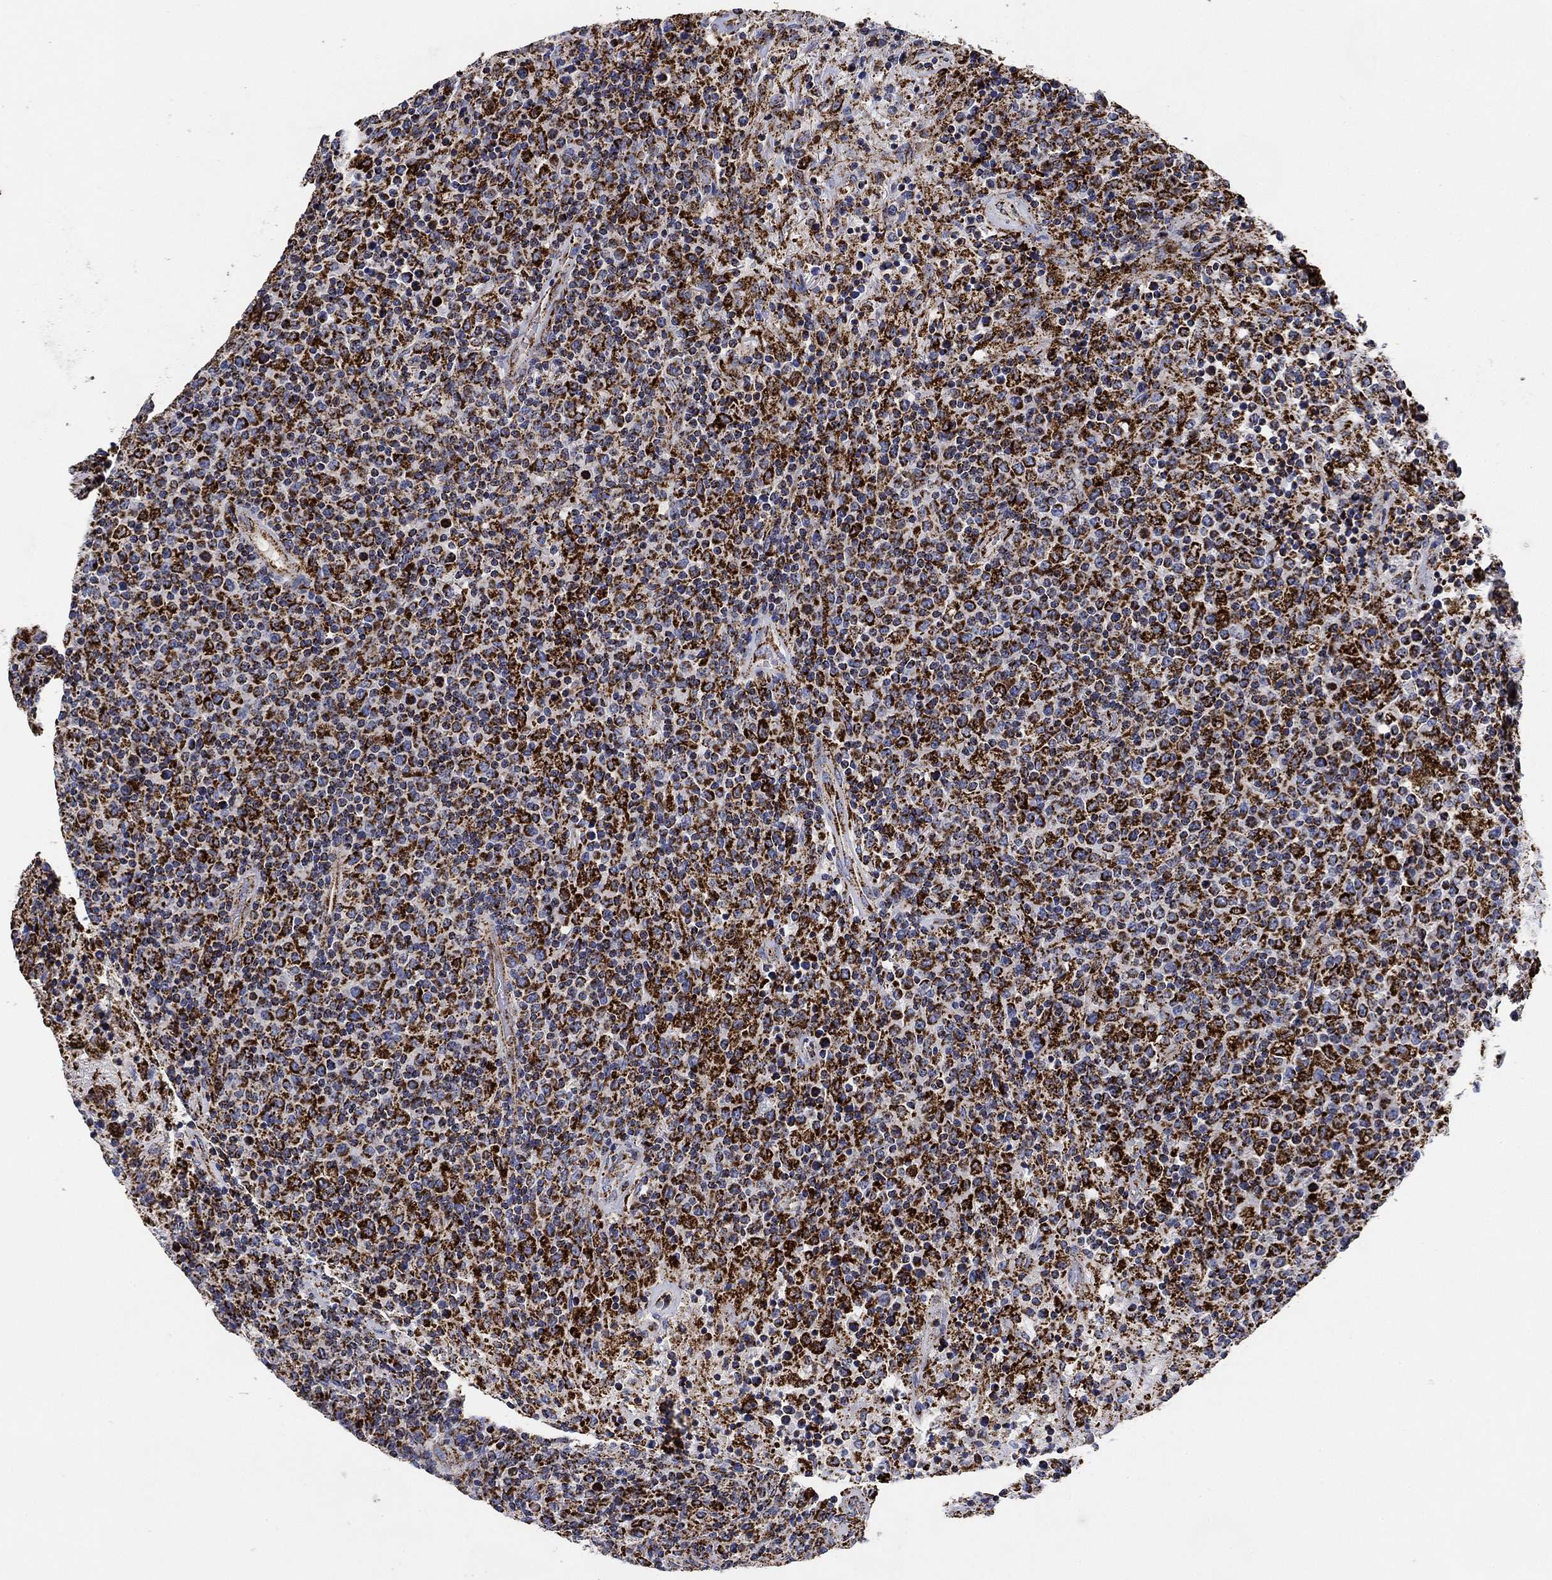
{"staining": {"intensity": "strong", "quantity": ">75%", "location": "cytoplasmic/membranous"}, "tissue": "lymphoma", "cell_type": "Tumor cells", "image_type": "cancer", "snomed": [{"axis": "morphology", "description": "Malignant lymphoma, non-Hodgkin's type, High grade"}, {"axis": "topography", "description": "Lung"}], "caption": "A high amount of strong cytoplasmic/membranous staining is present in approximately >75% of tumor cells in malignant lymphoma, non-Hodgkin's type (high-grade) tissue.", "gene": "NDUFS3", "patient": {"sex": "male", "age": 79}}